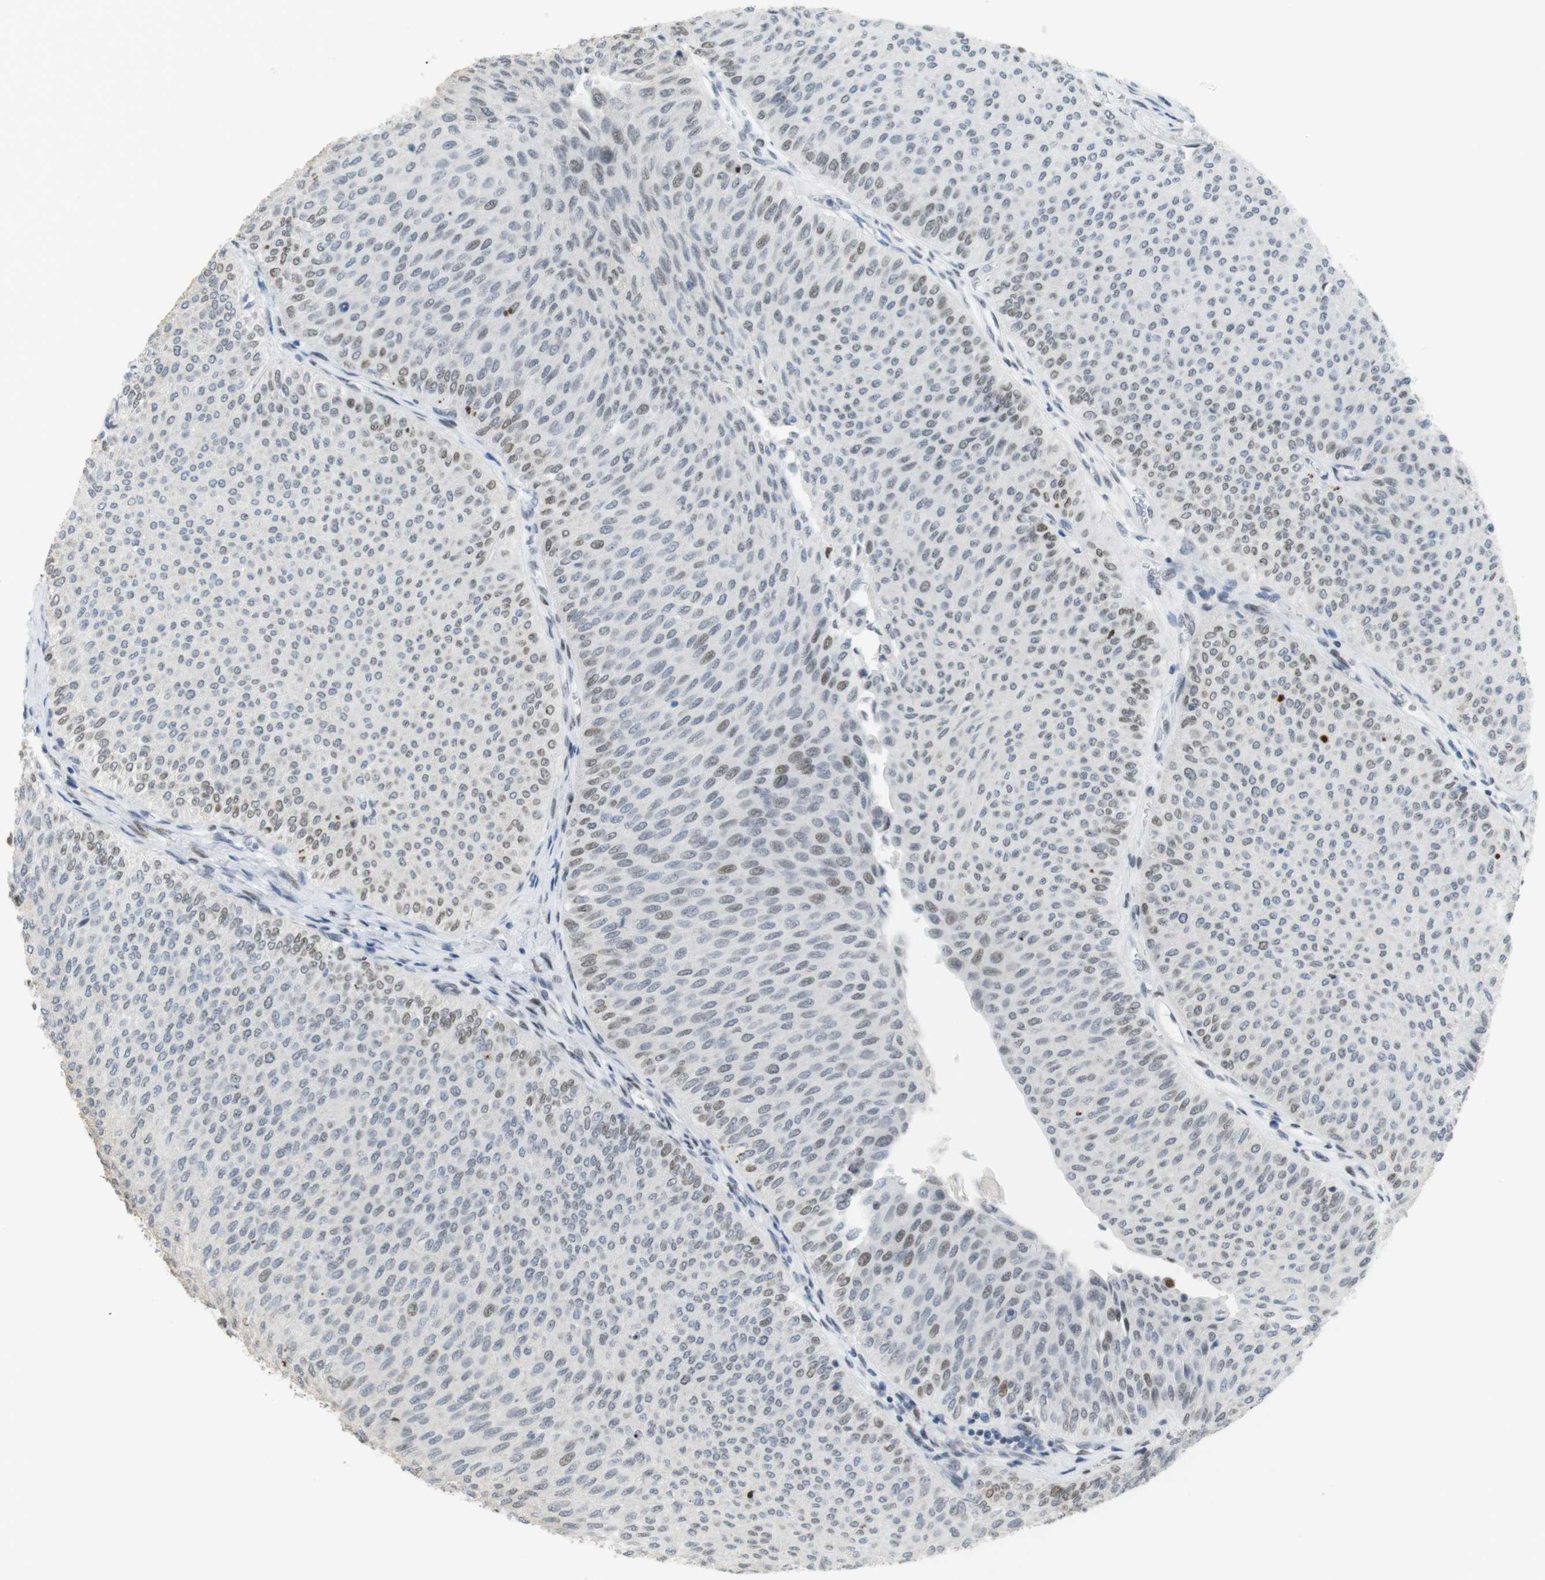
{"staining": {"intensity": "weak", "quantity": "25%-75%", "location": "nuclear"}, "tissue": "urothelial cancer", "cell_type": "Tumor cells", "image_type": "cancer", "snomed": [{"axis": "morphology", "description": "Urothelial carcinoma, Low grade"}, {"axis": "topography", "description": "Urinary bladder"}], "caption": "This image shows immunohistochemistry (IHC) staining of human urothelial cancer, with low weak nuclear expression in about 25%-75% of tumor cells.", "gene": "BMI1", "patient": {"sex": "male", "age": 78}}